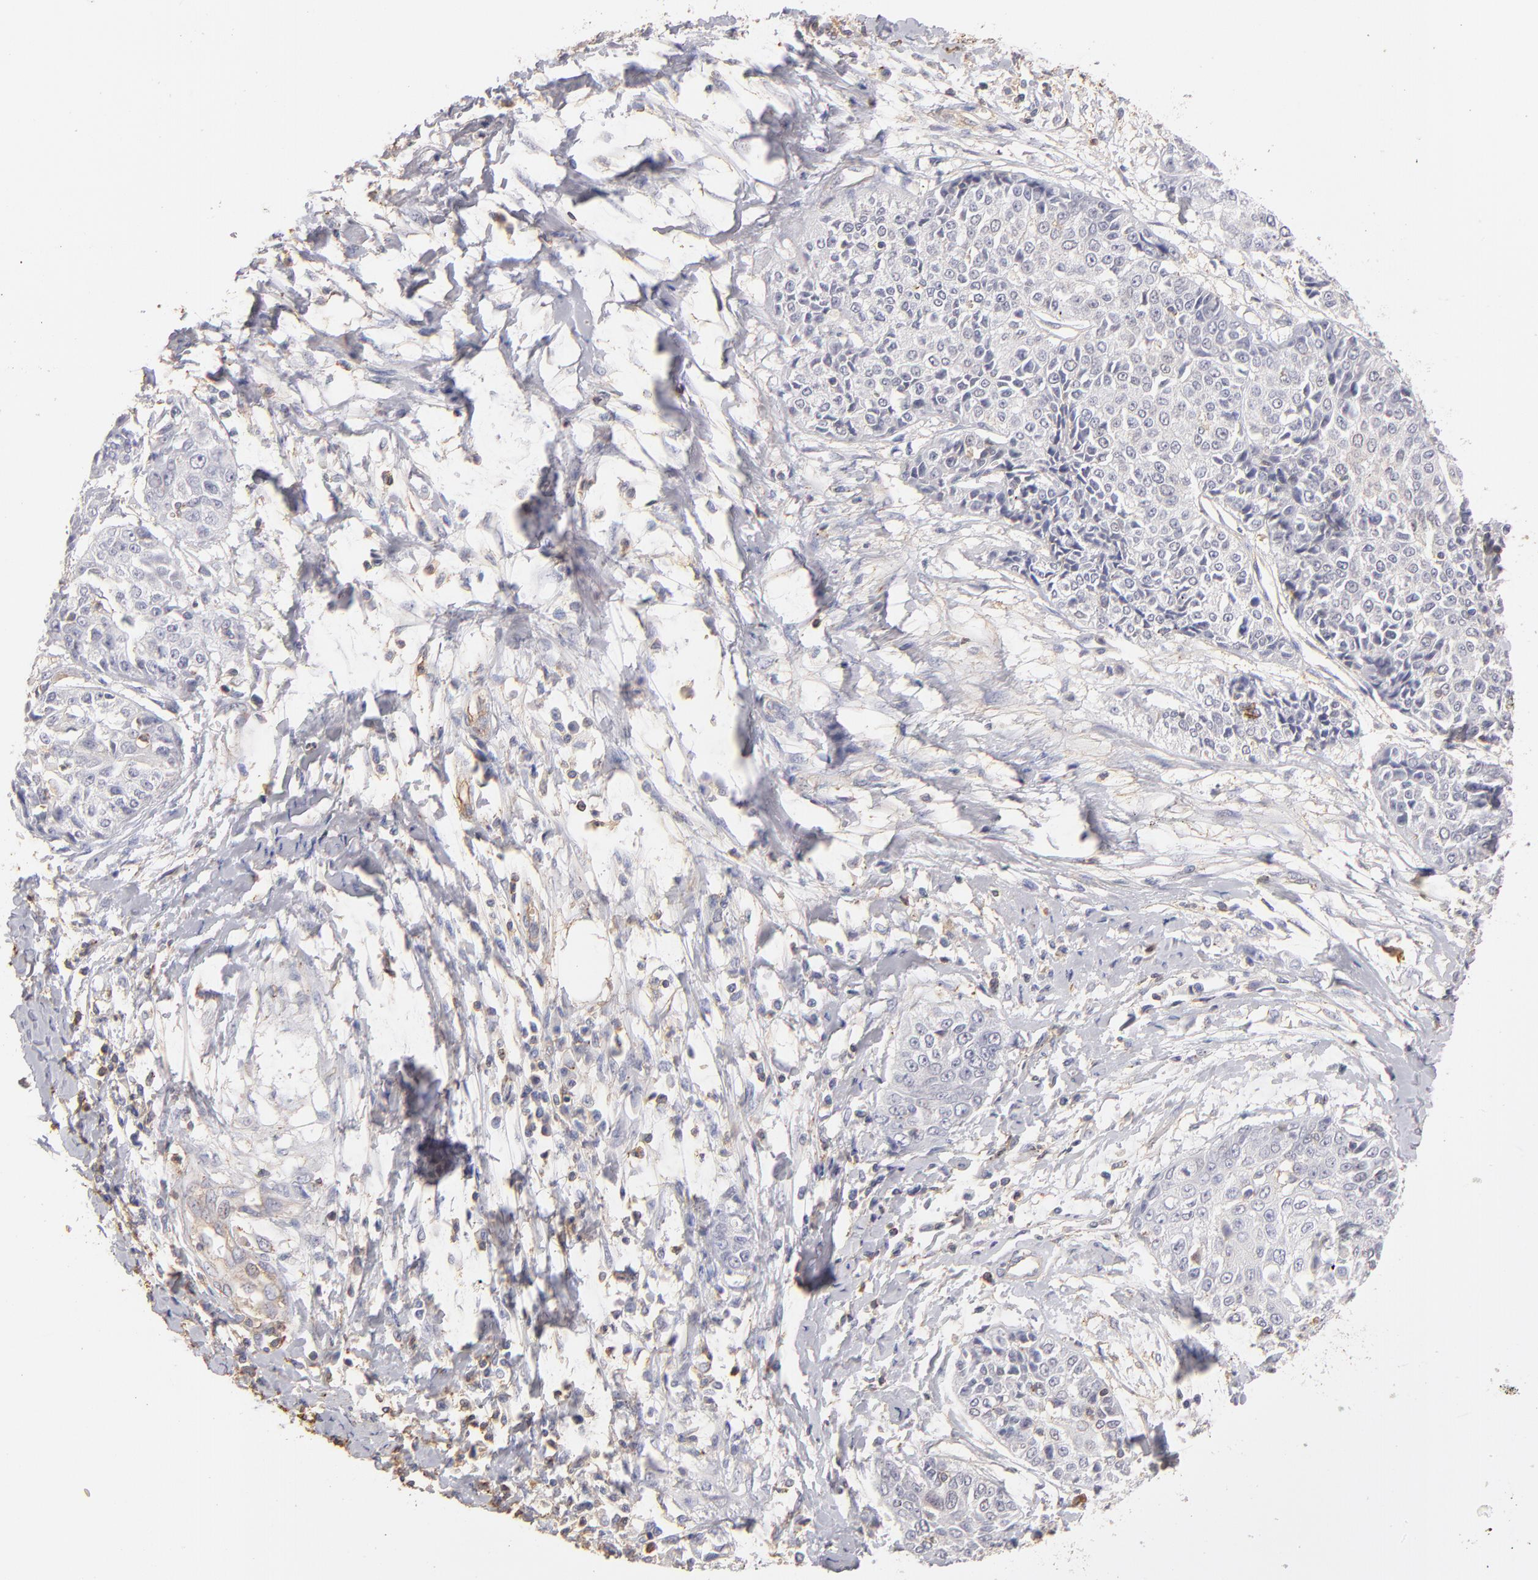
{"staining": {"intensity": "negative", "quantity": "none", "location": "none"}, "tissue": "cervical cancer", "cell_type": "Tumor cells", "image_type": "cancer", "snomed": [{"axis": "morphology", "description": "Squamous cell carcinoma, NOS"}, {"axis": "topography", "description": "Cervix"}], "caption": "This photomicrograph is of cervical squamous cell carcinoma stained with immunohistochemistry (IHC) to label a protein in brown with the nuclei are counter-stained blue. There is no staining in tumor cells.", "gene": "ABCB1", "patient": {"sex": "female", "age": 64}}